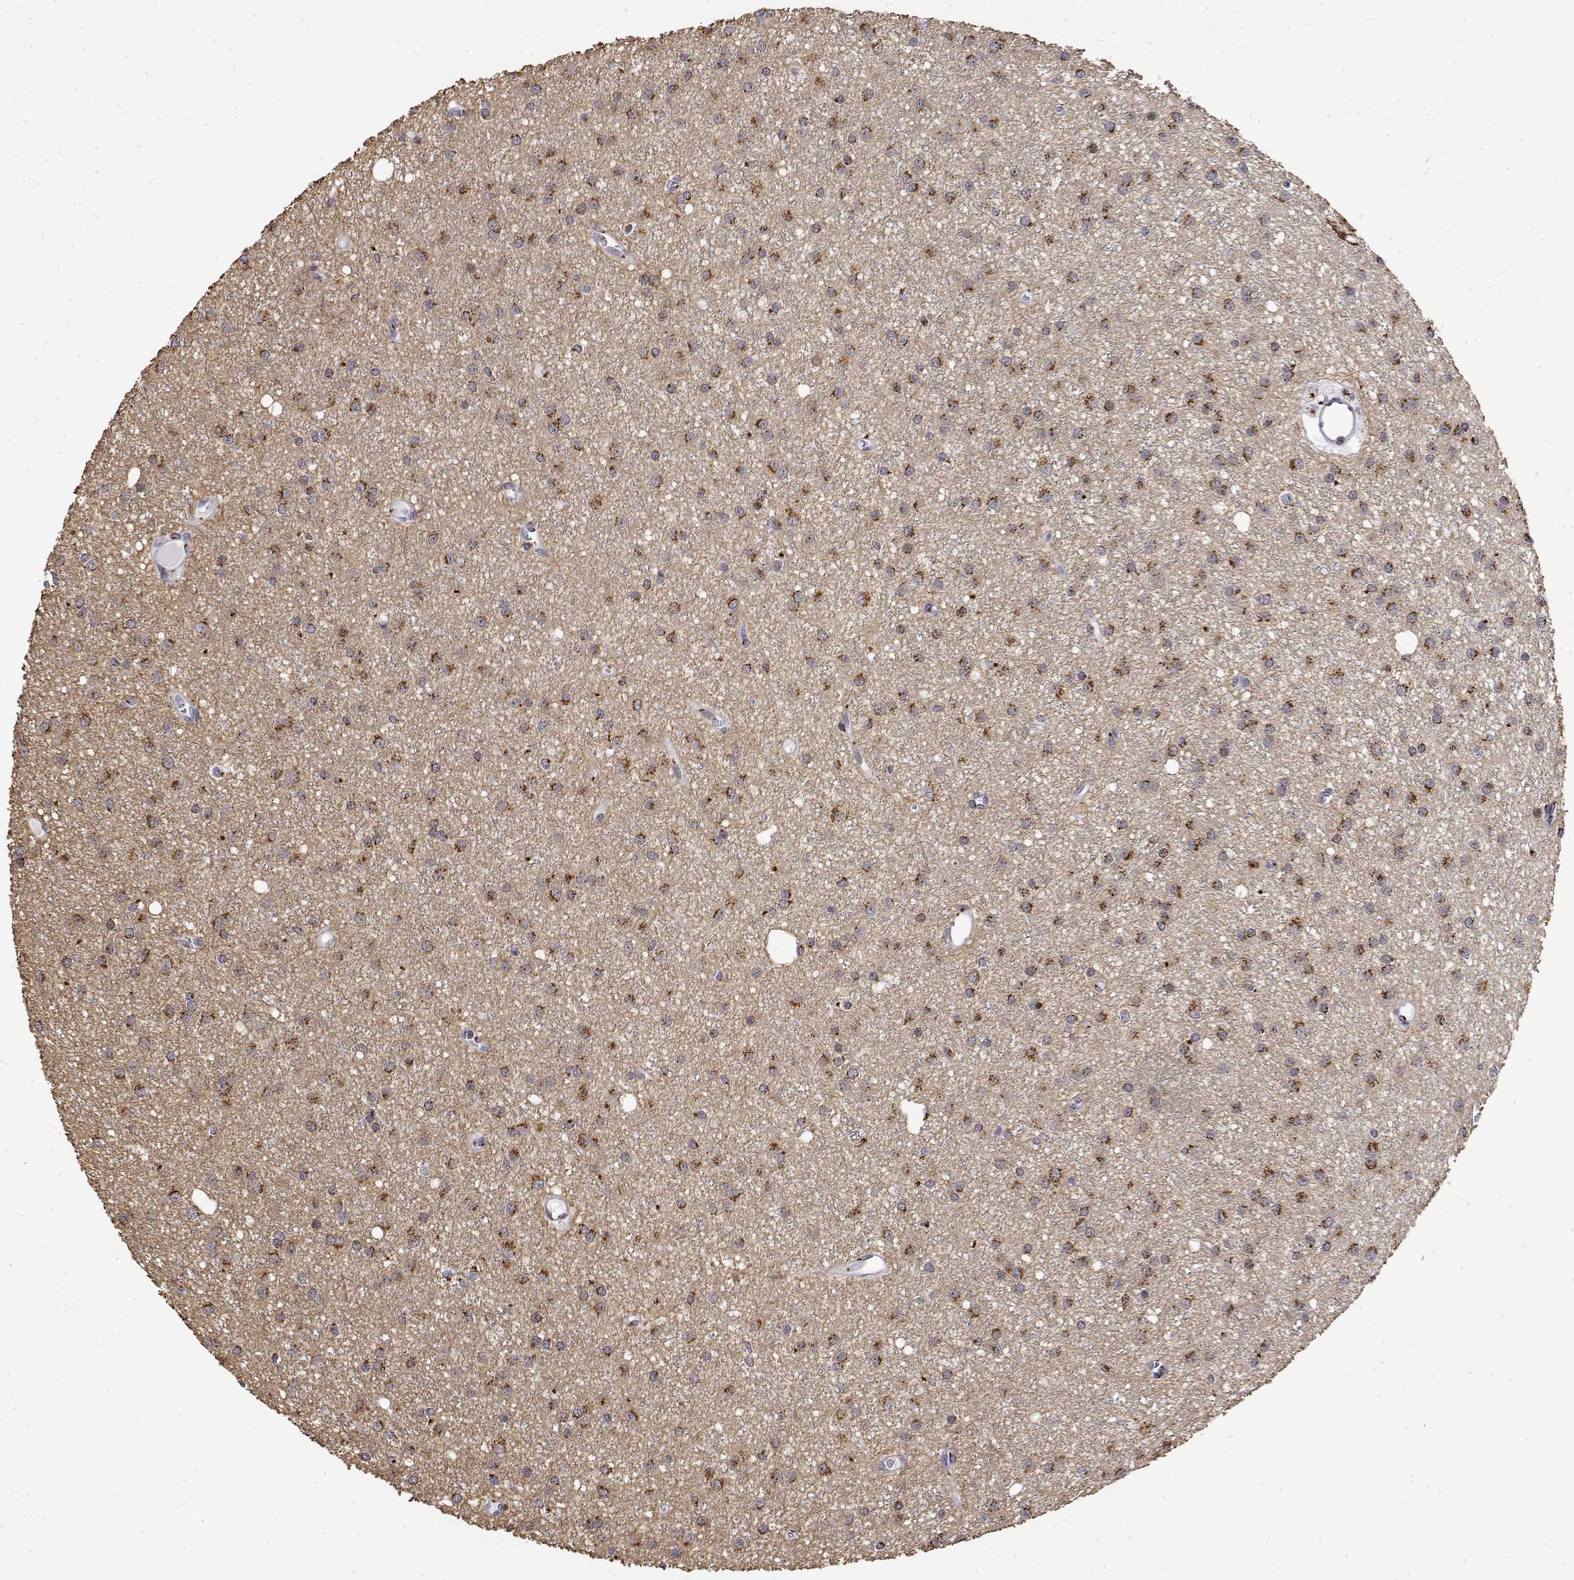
{"staining": {"intensity": "strong", "quantity": ">75%", "location": "cytoplasmic/membranous"}, "tissue": "glioma", "cell_type": "Tumor cells", "image_type": "cancer", "snomed": [{"axis": "morphology", "description": "Glioma, malignant, Low grade"}, {"axis": "topography", "description": "Brain"}], "caption": "Immunohistochemistry (IHC) image of neoplastic tissue: human glioma stained using immunohistochemistry (IHC) demonstrates high levels of strong protein expression localized specifically in the cytoplasmic/membranous of tumor cells, appearing as a cytoplasmic/membranous brown color.", "gene": "YIPF3", "patient": {"sex": "male", "age": 27}}